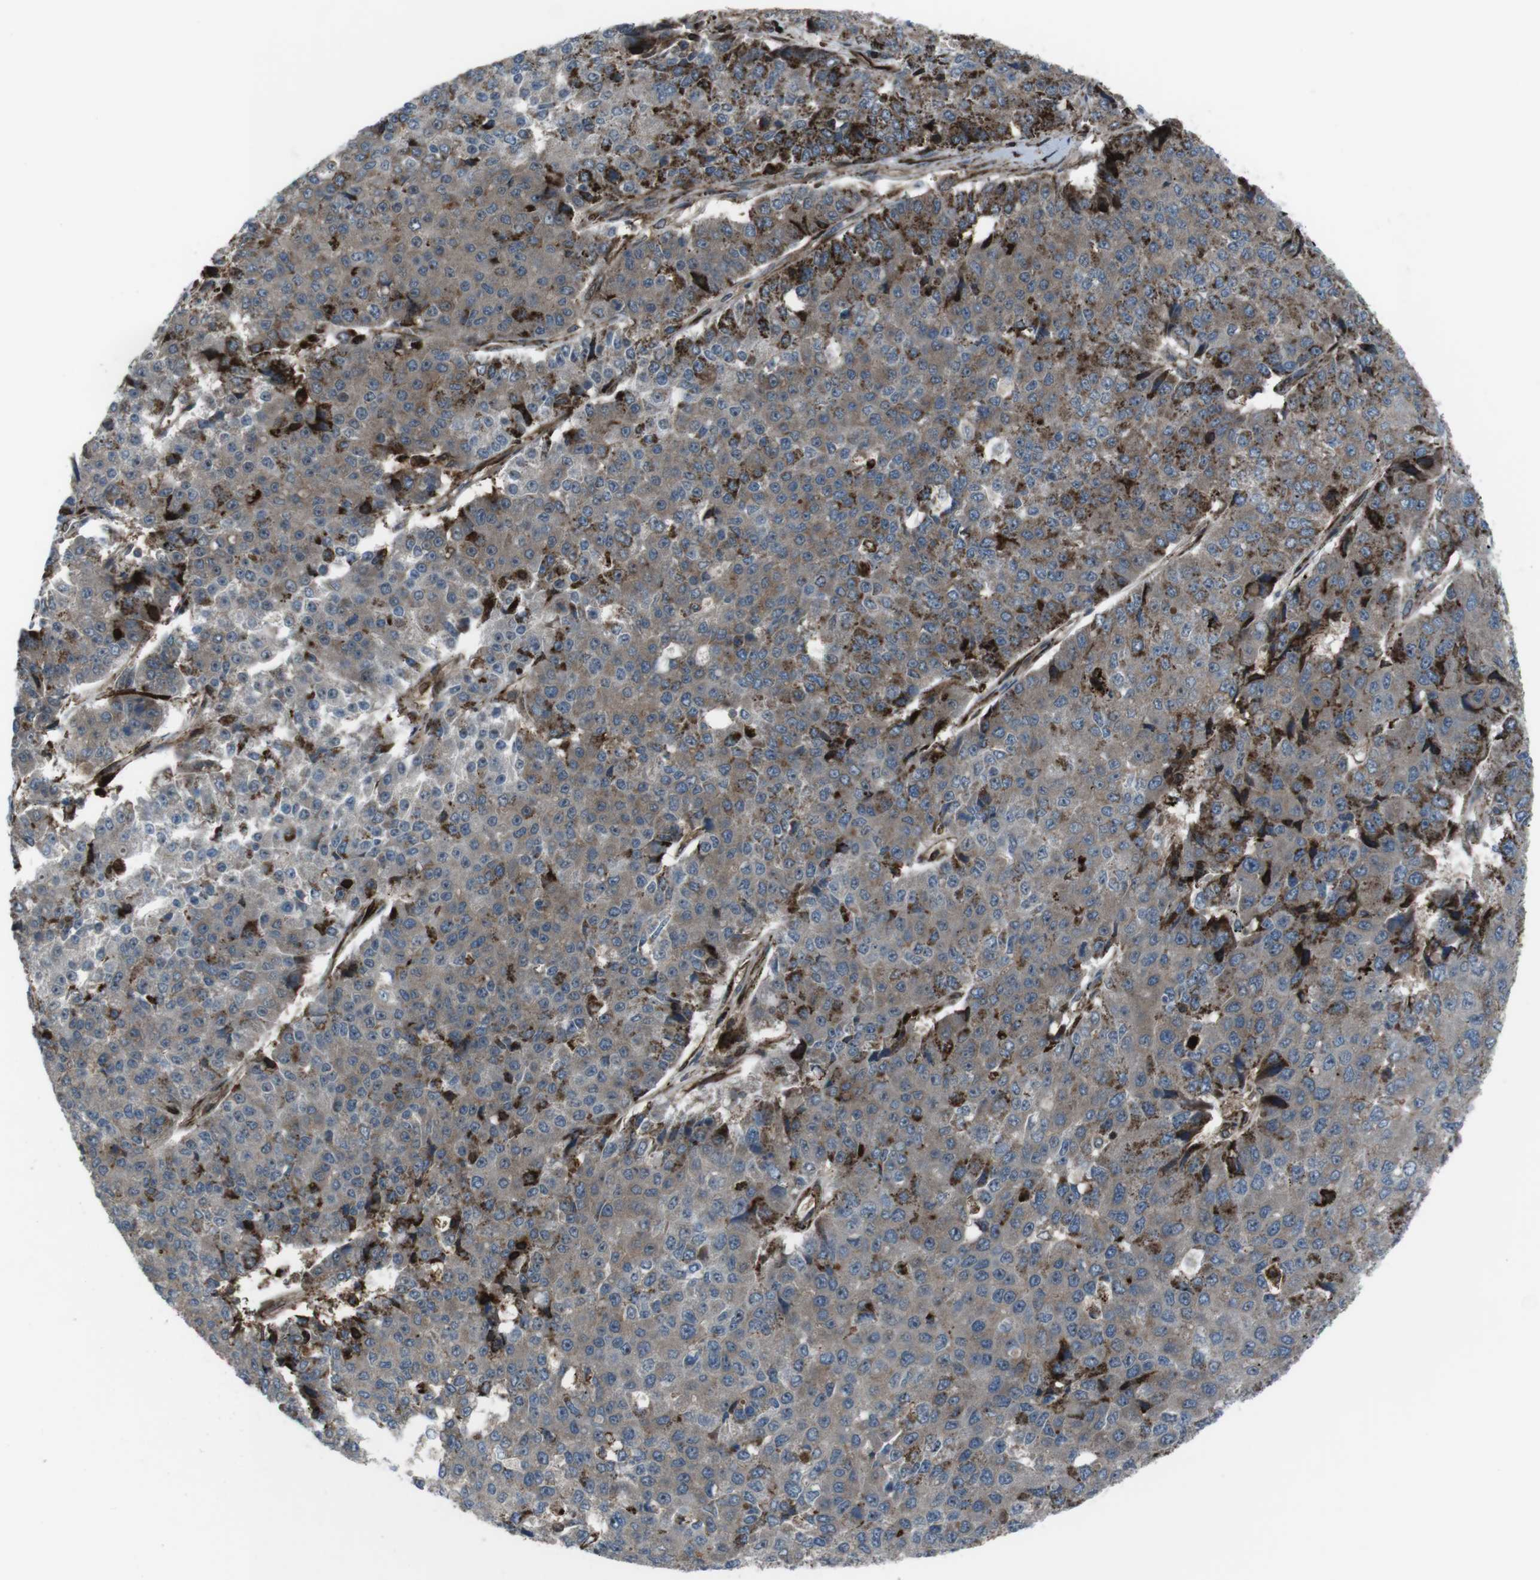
{"staining": {"intensity": "moderate", "quantity": ">75%", "location": "cytoplasmic/membranous"}, "tissue": "pancreatic cancer", "cell_type": "Tumor cells", "image_type": "cancer", "snomed": [{"axis": "morphology", "description": "Adenocarcinoma, NOS"}, {"axis": "topography", "description": "Pancreas"}], "caption": "Protein staining demonstrates moderate cytoplasmic/membranous positivity in approximately >75% of tumor cells in adenocarcinoma (pancreatic). Immunohistochemistry (ihc) stains the protein of interest in brown and the nuclei are stained blue.", "gene": "GDF10", "patient": {"sex": "male", "age": 50}}